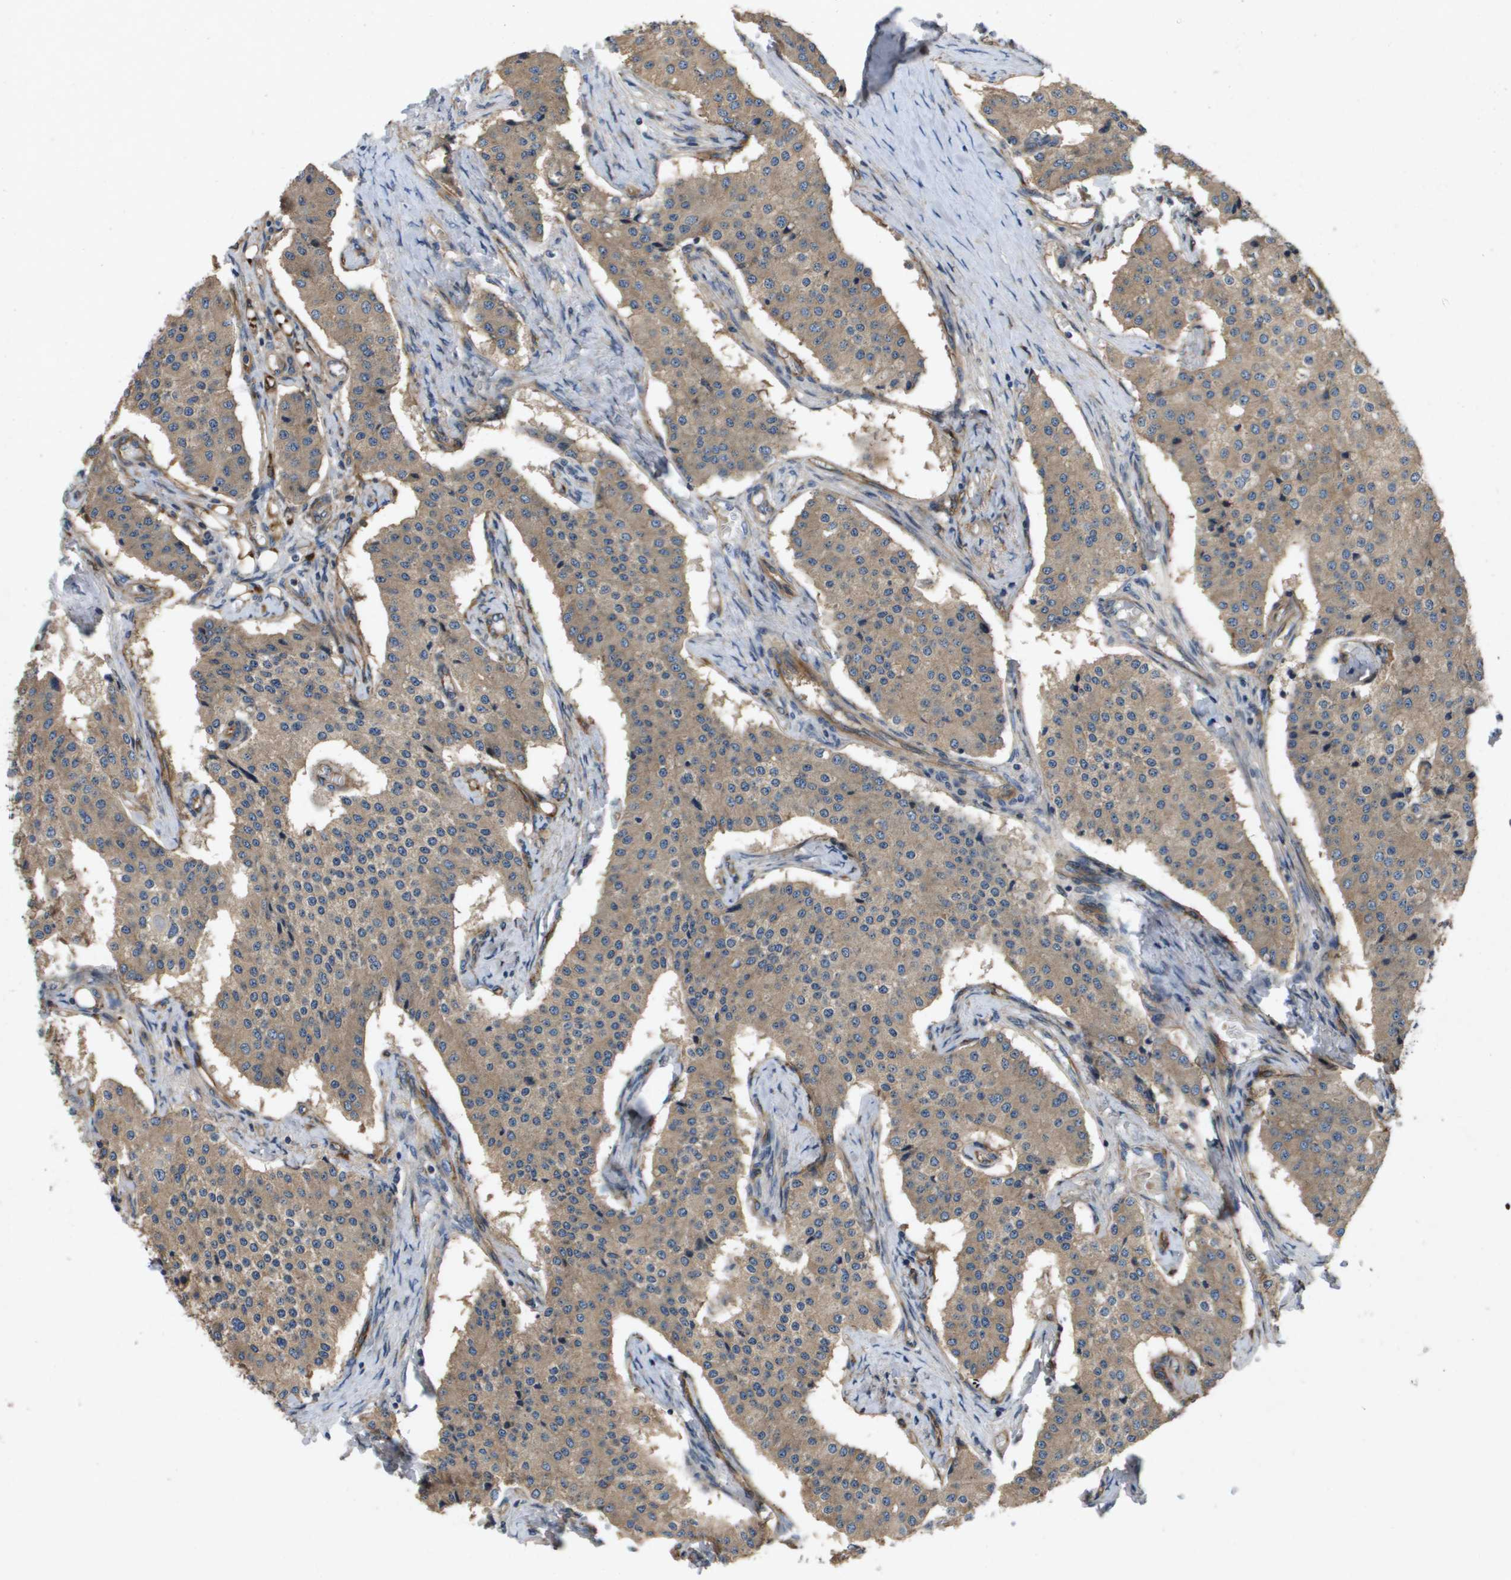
{"staining": {"intensity": "weak", "quantity": ">75%", "location": "cytoplasmic/membranous"}, "tissue": "carcinoid", "cell_type": "Tumor cells", "image_type": "cancer", "snomed": [{"axis": "morphology", "description": "Carcinoid, malignant, NOS"}, {"axis": "topography", "description": "Colon"}], "caption": "Immunohistochemical staining of carcinoid (malignant) exhibits weak cytoplasmic/membranous protein expression in approximately >75% of tumor cells. (Stains: DAB (3,3'-diaminobenzidine) in brown, nuclei in blue, Microscopy: brightfield microscopy at high magnification).", "gene": "ENTPD2", "patient": {"sex": "female", "age": 52}}